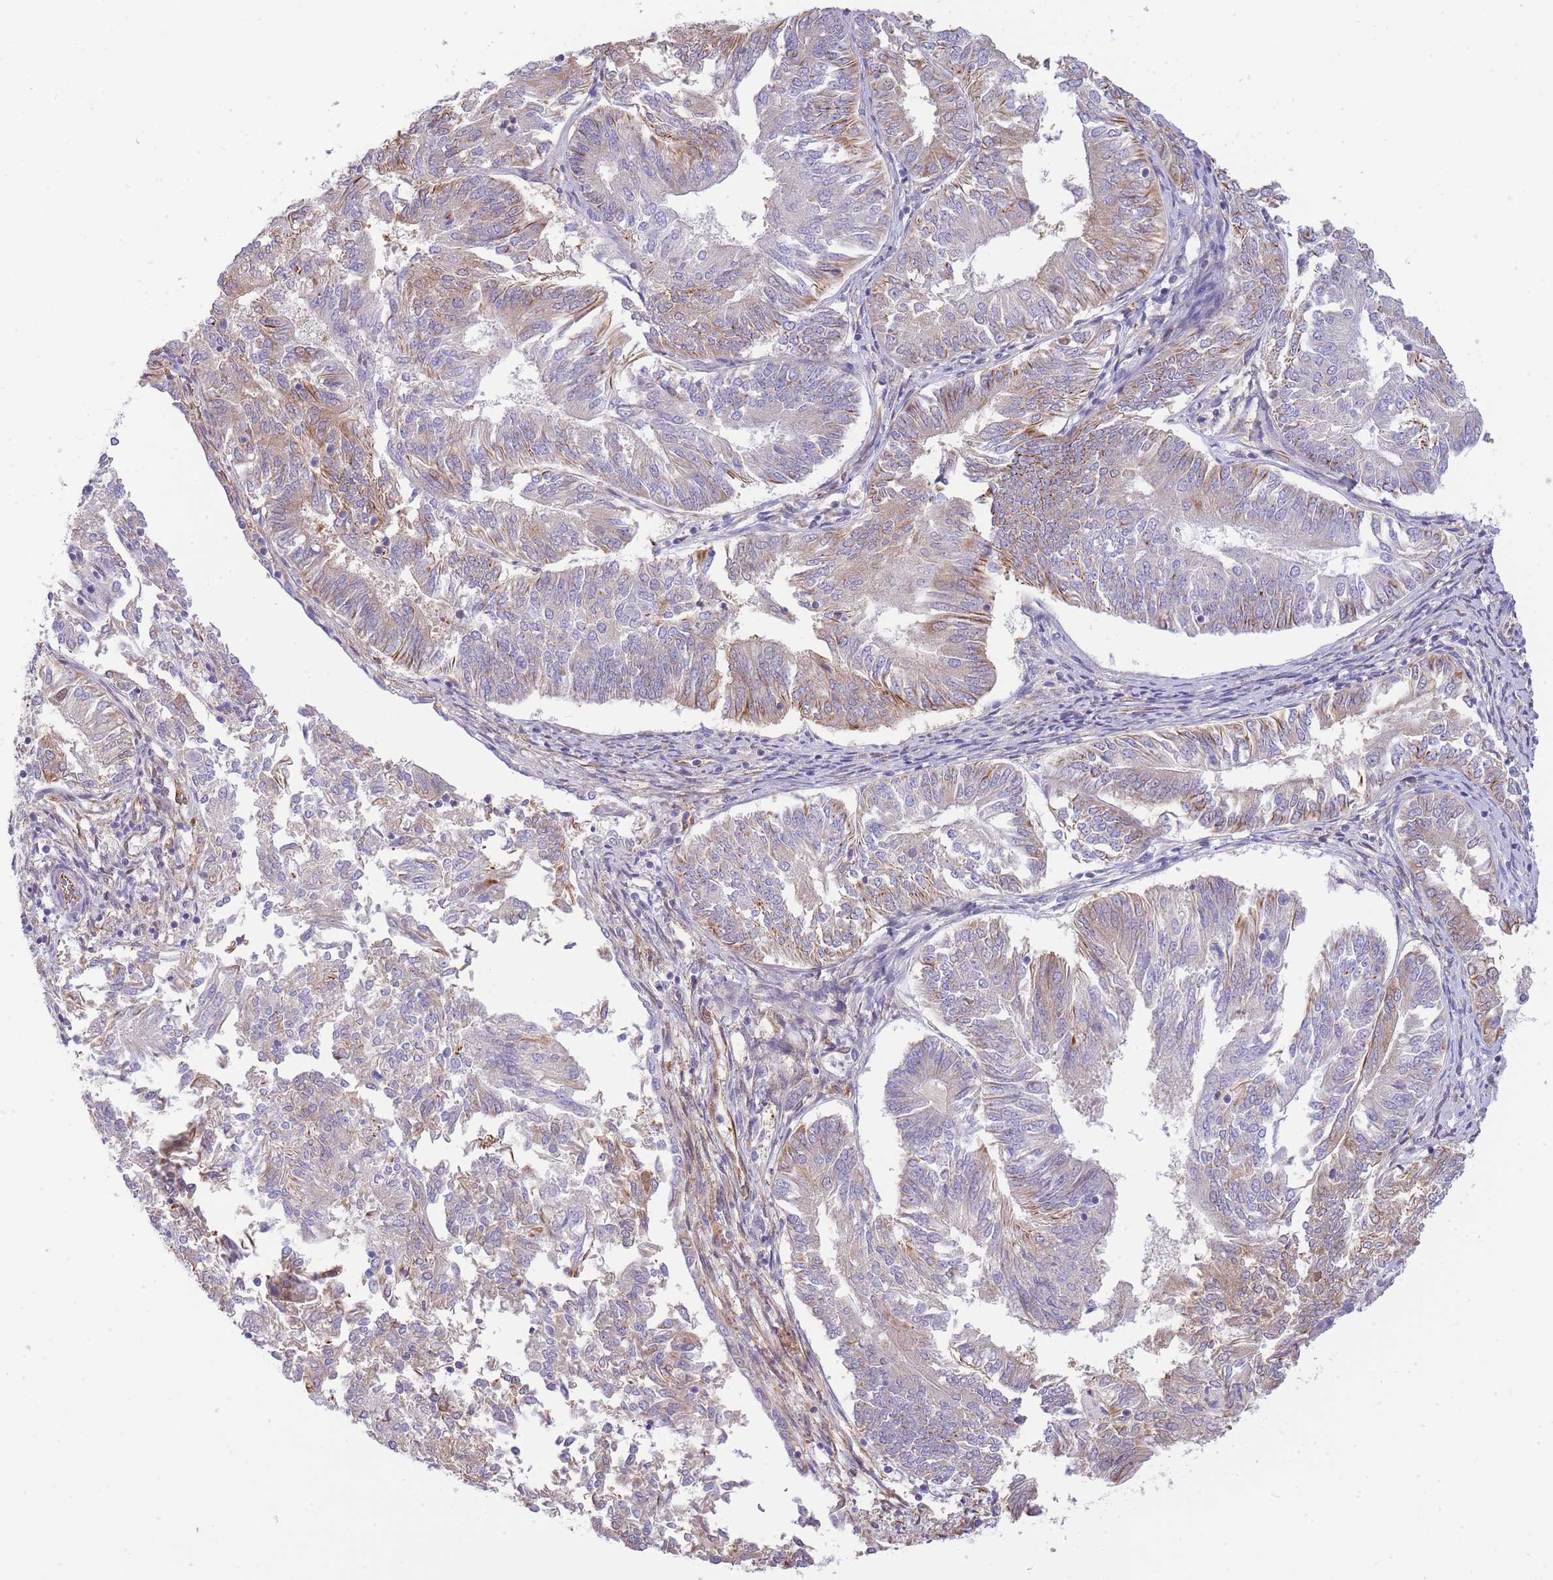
{"staining": {"intensity": "moderate", "quantity": "<25%", "location": "cytoplasmic/membranous"}, "tissue": "endometrial cancer", "cell_type": "Tumor cells", "image_type": "cancer", "snomed": [{"axis": "morphology", "description": "Adenocarcinoma, NOS"}, {"axis": "topography", "description": "Endometrium"}], "caption": "Human adenocarcinoma (endometrial) stained for a protein (brown) reveals moderate cytoplasmic/membranous positive expression in approximately <25% of tumor cells.", "gene": "ECPAS", "patient": {"sex": "female", "age": 58}}